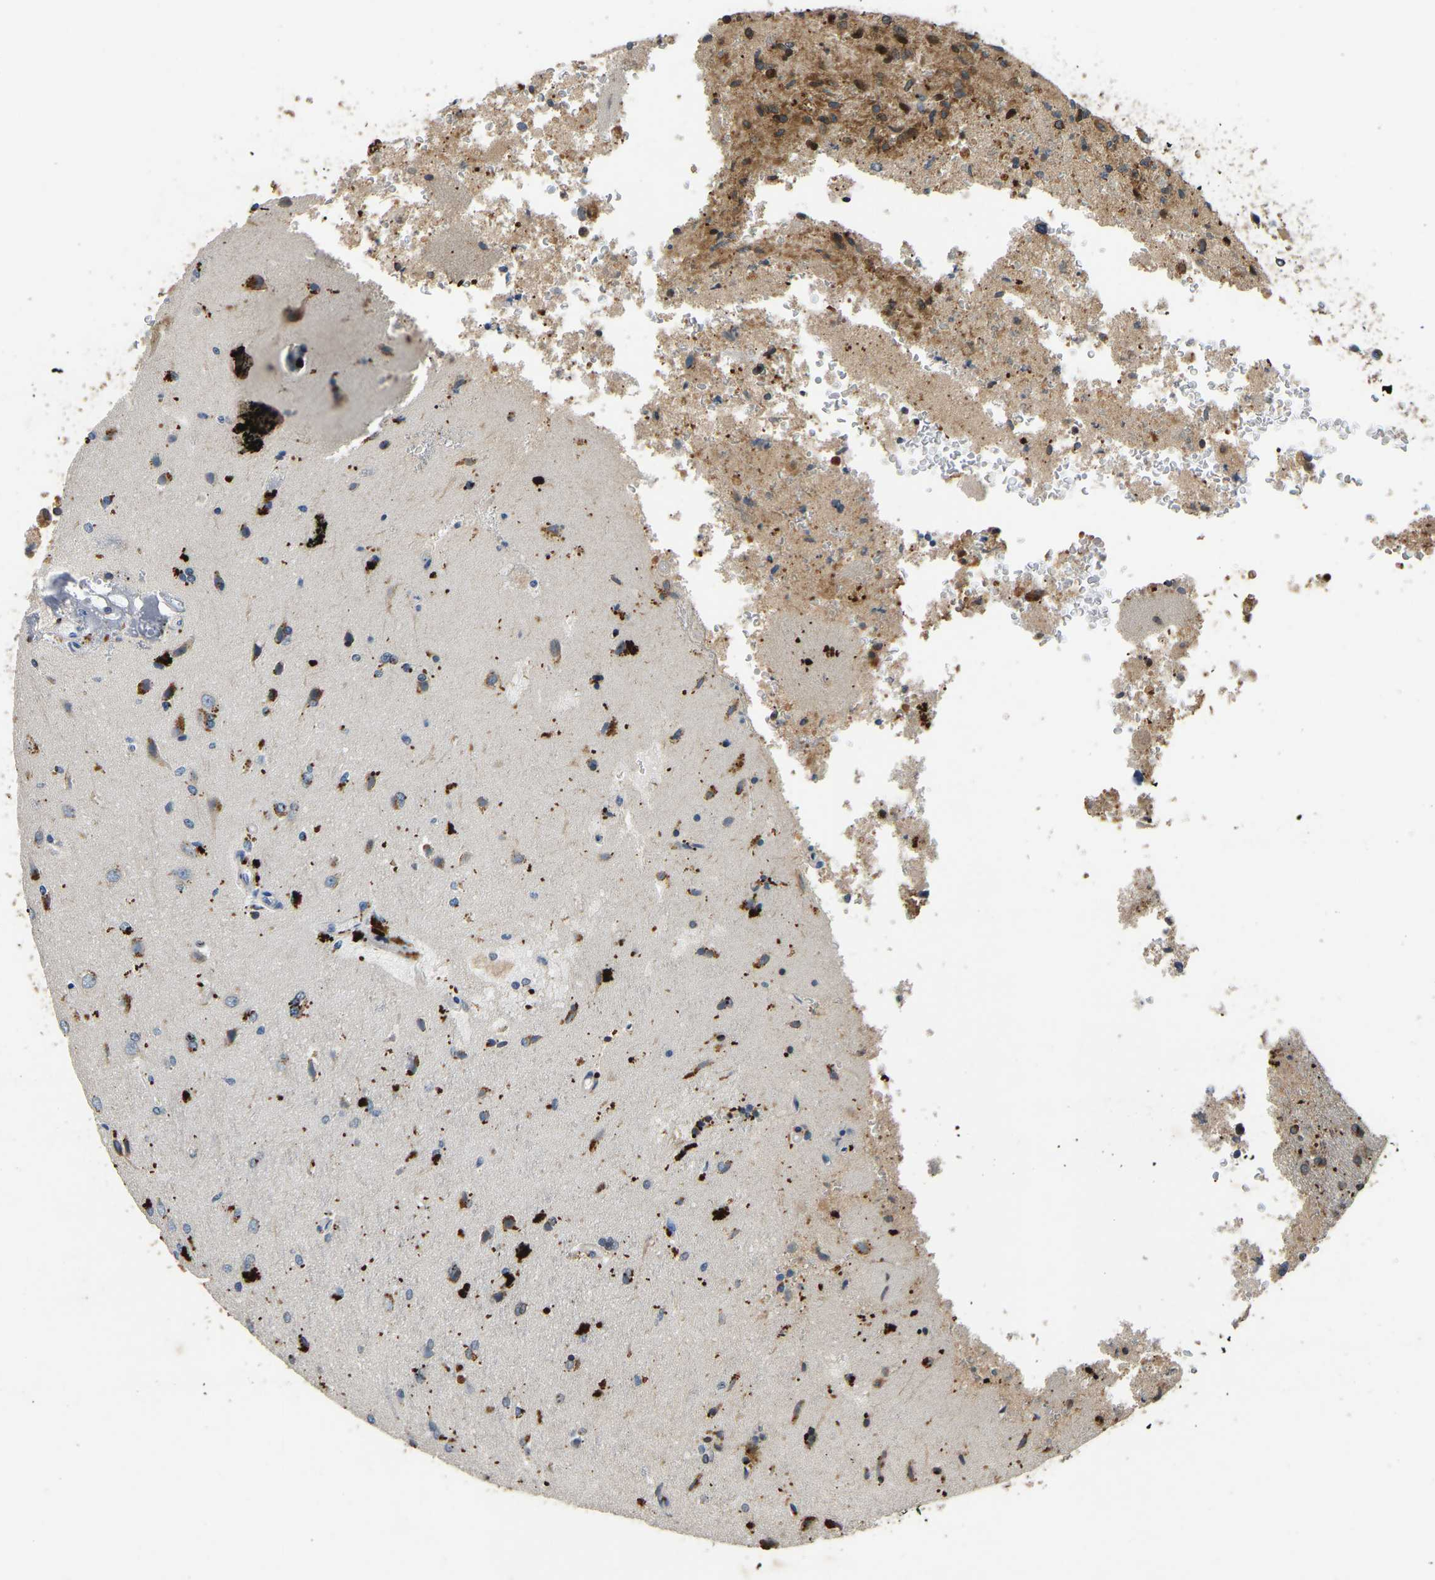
{"staining": {"intensity": "strong", "quantity": ">75%", "location": "cytoplasmic/membranous"}, "tissue": "glioma", "cell_type": "Tumor cells", "image_type": "cancer", "snomed": [{"axis": "morphology", "description": "Normal tissue, NOS"}, {"axis": "morphology", "description": "Glioma, malignant, High grade"}, {"axis": "topography", "description": "Cerebral cortex"}], "caption": "Immunohistochemical staining of human glioma displays high levels of strong cytoplasmic/membranous protein positivity in approximately >75% of tumor cells.", "gene": "OS9", "patient": {"sex": "male", "age": 77}}